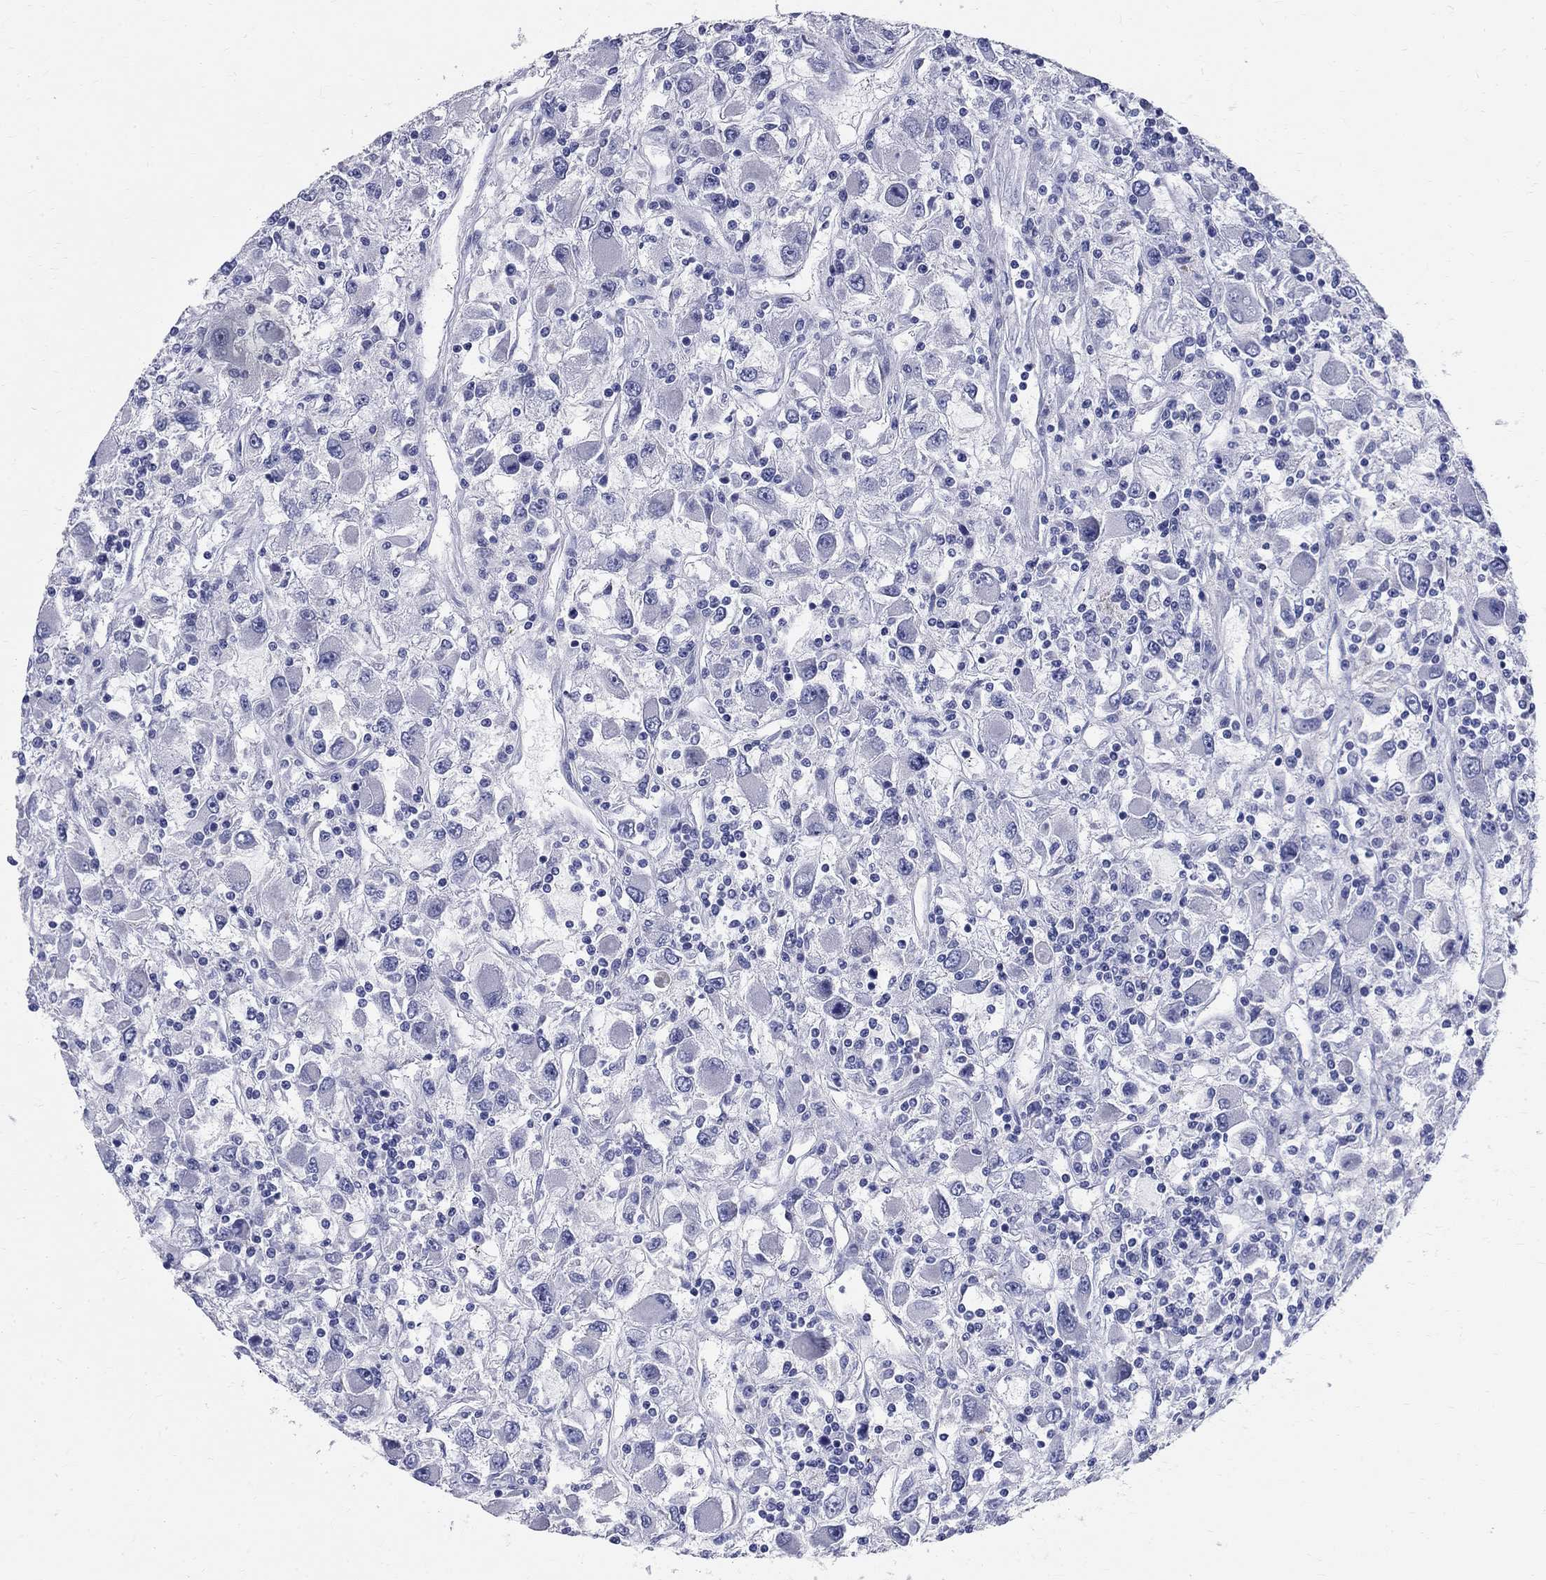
{"staining": {"intensity": "negative", "quantity": "none", "location": "none"}, "tissue": "renal cancer", "cell_type": "Tumor cells", "image_type": "cancer", "snomed": [{"axis": "morphology", "description": "Adenocarcinoma, NOS"}, {"axis": "topography", "description": "Kidney"}], "caption": "This is an immunohistochemistry image of renal adenocarcinoma. There is no expression in tumor cells.", "gene": "TGM4", "patient": {"sex": "female", "age": 67}}